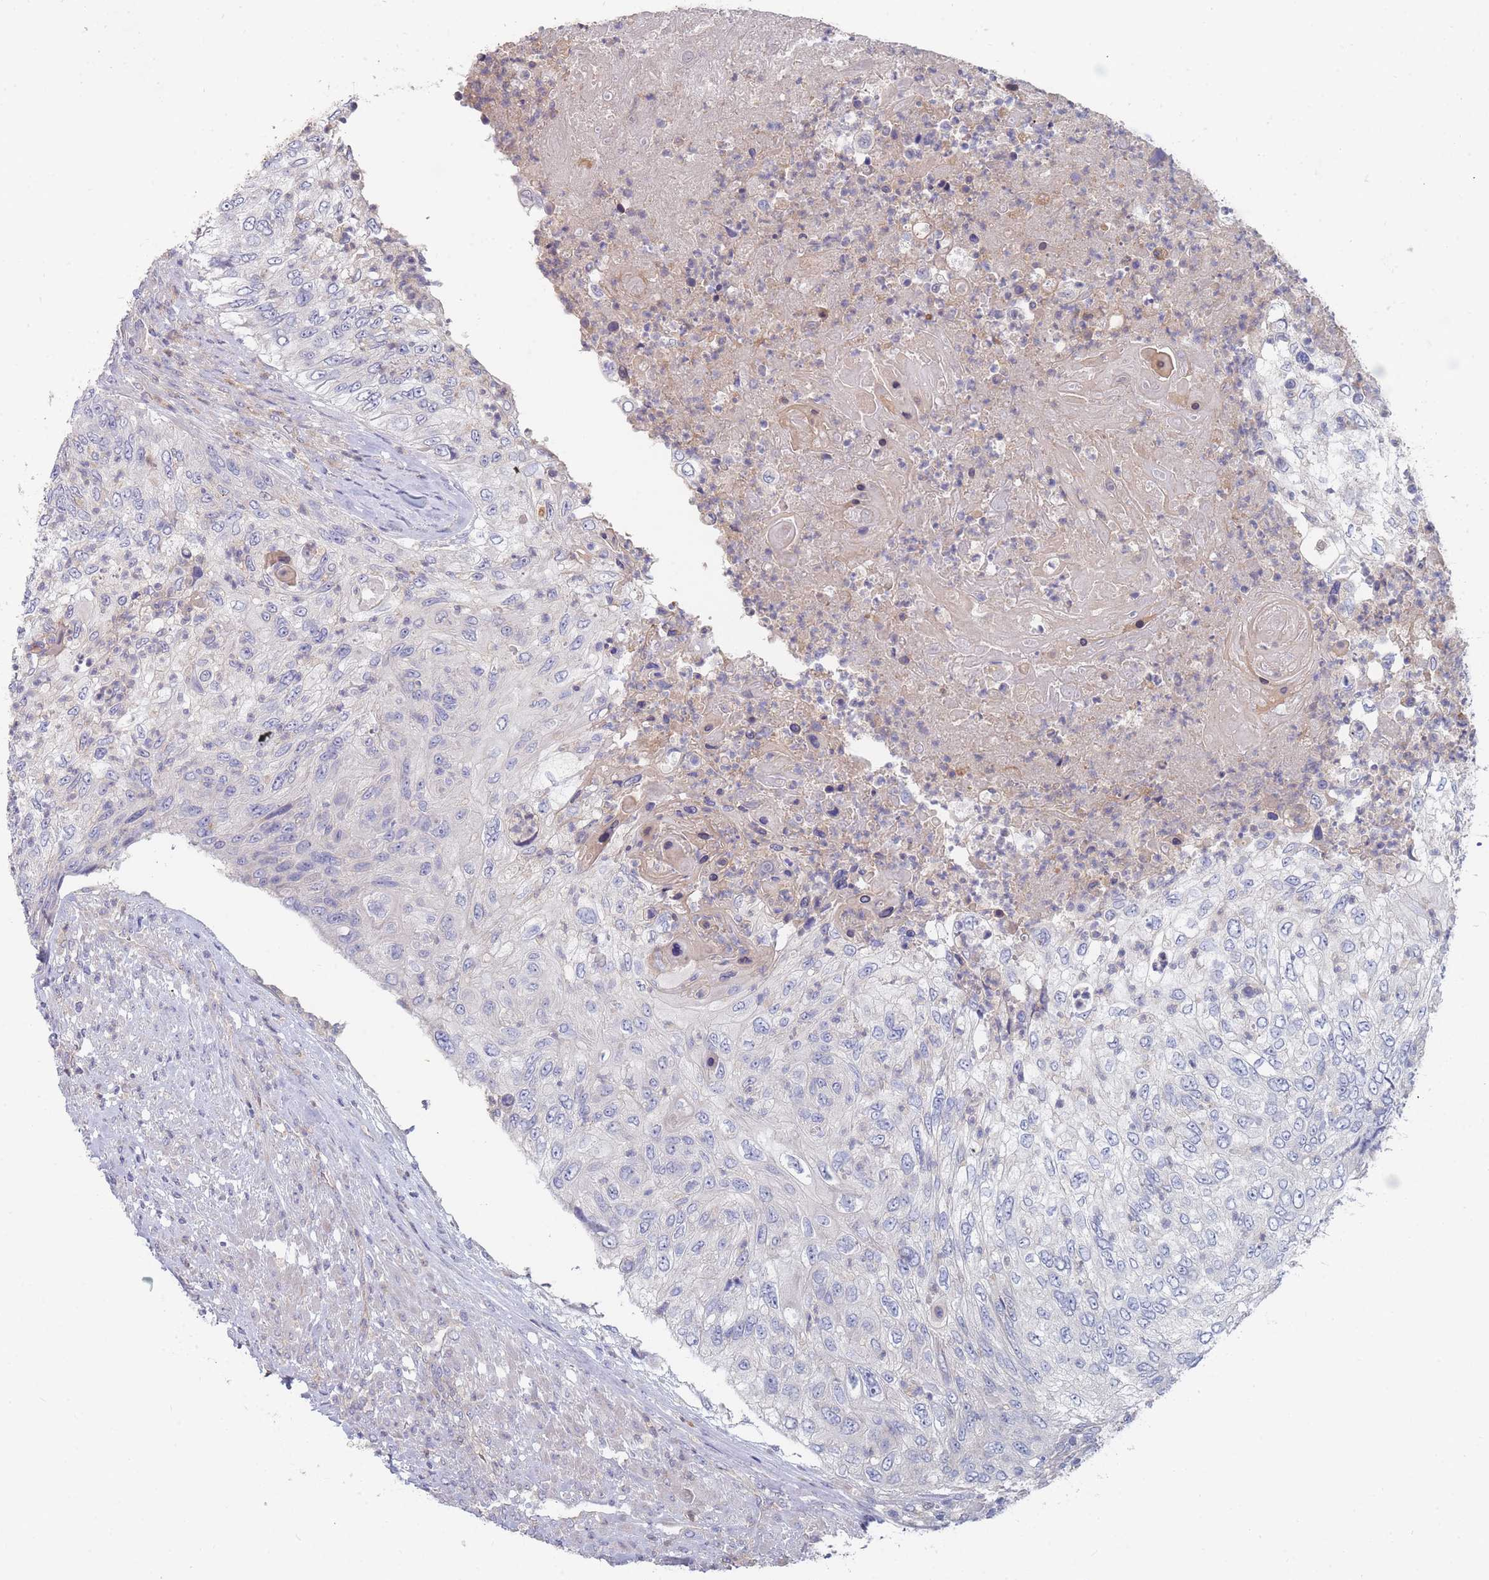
{"staining": {"intensity": "negative", "quantity": "none", "location": "none"}, "tissue": "urothelial cancer", "cell_type": "Tumor cells", "image_type": "cancer", "snomed": [{"axis": "morphology", "description": "Urothelial carcinoma, High grade"}, {"axis": "topography", "description": "Urinary bladder"}], "caption": "High-grade urothelial carcinoma was stained to show a protein in brown. There is no significant expression in tumor cells. (Brightfield microscopy of DAB (3,3'-diaminobenzidine) IHC at high magnification).", "gene": "NUB1", "patient": {"sex": "female", "age": 60}}